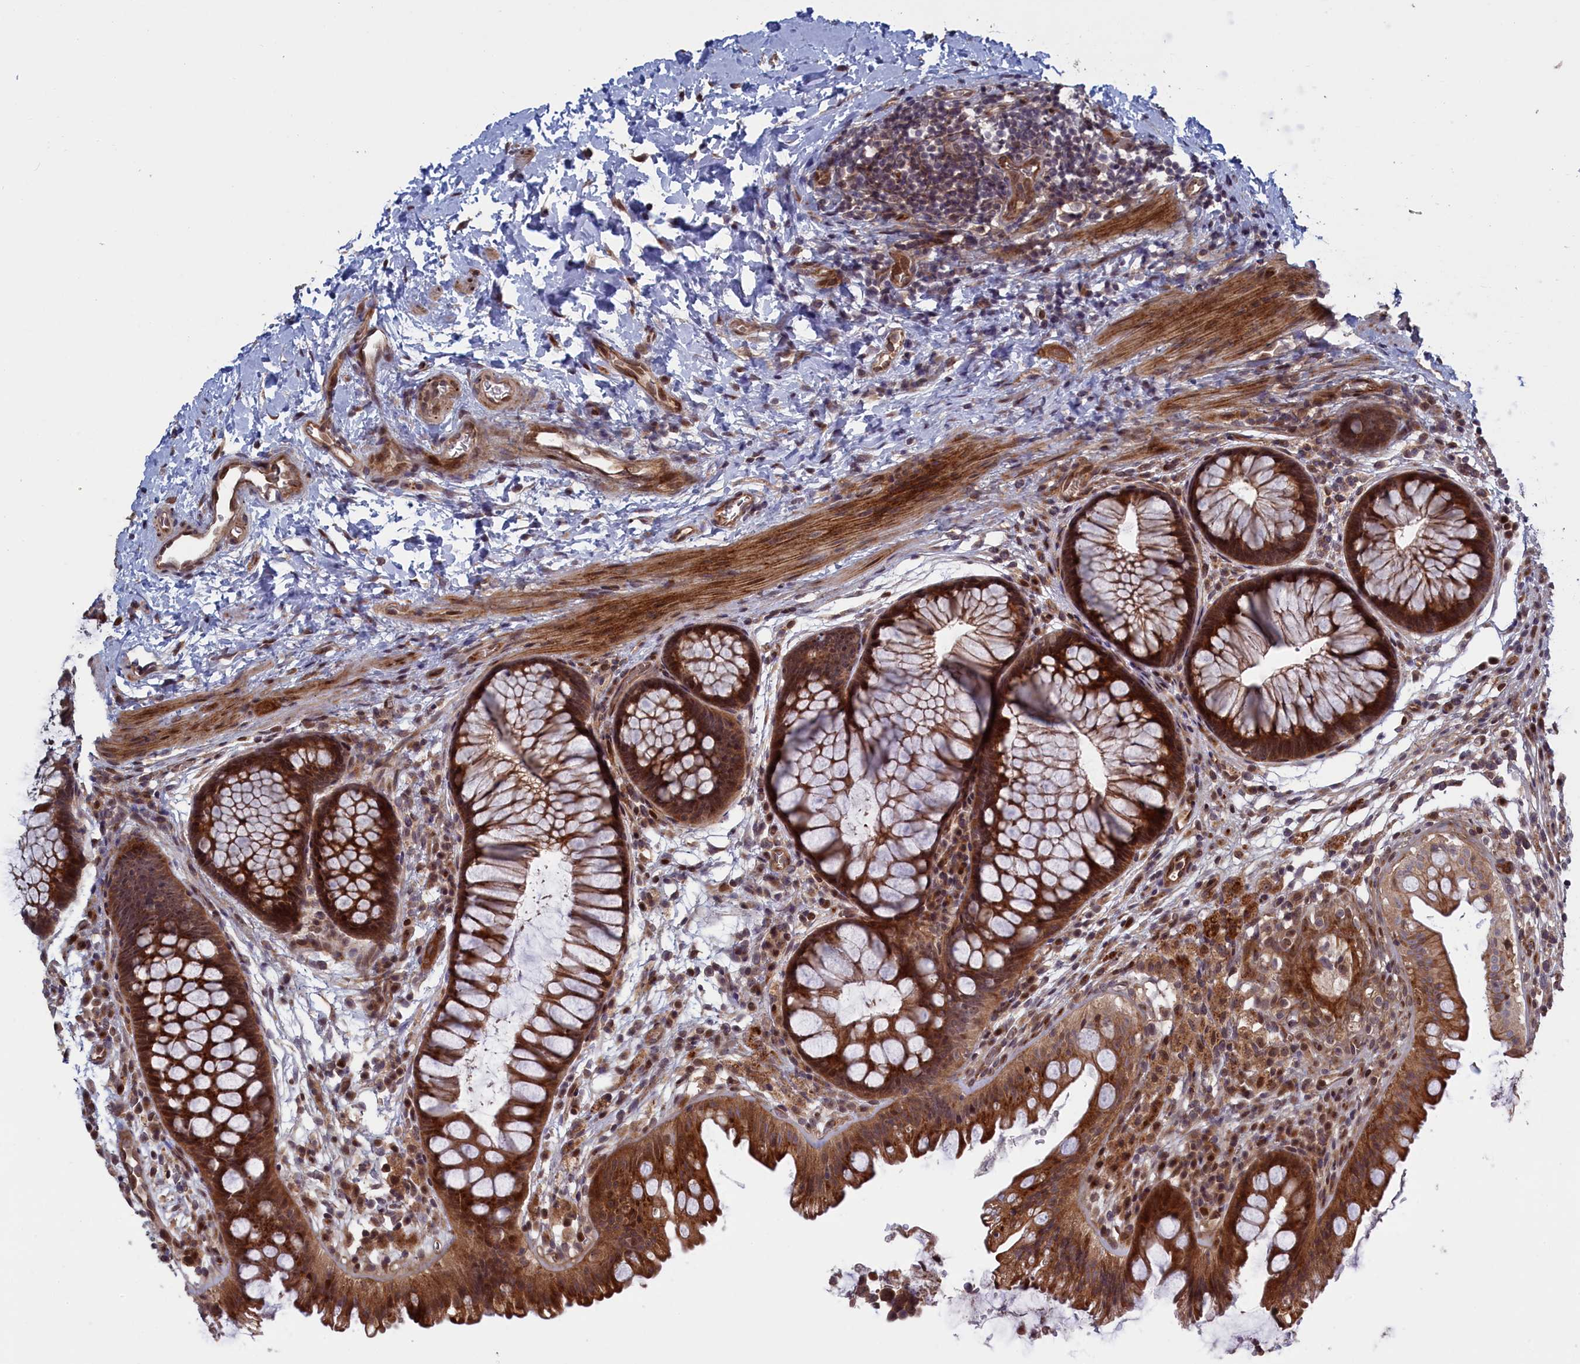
{"staining": {"intensity": "moderate", "quantity": ">75%", "location": "cytoplasmic/membranous"}, "tissue": "colon", "cell_type": "Endothelial cells", "image_type": "normal", "snomed": [{"axis": "morphology", "description": "Normal tissue, NOS"}, {"axis": "topography", "description": "Colon"}], "caption": "The histopathology image exhibits staining of unremarkable colon, revealing moderate cytoplasmic/membranous protein positivity (brown color) within endothelial cells.", "gene": "LSG1", "patient": {"sex": "female", "age": 62}}